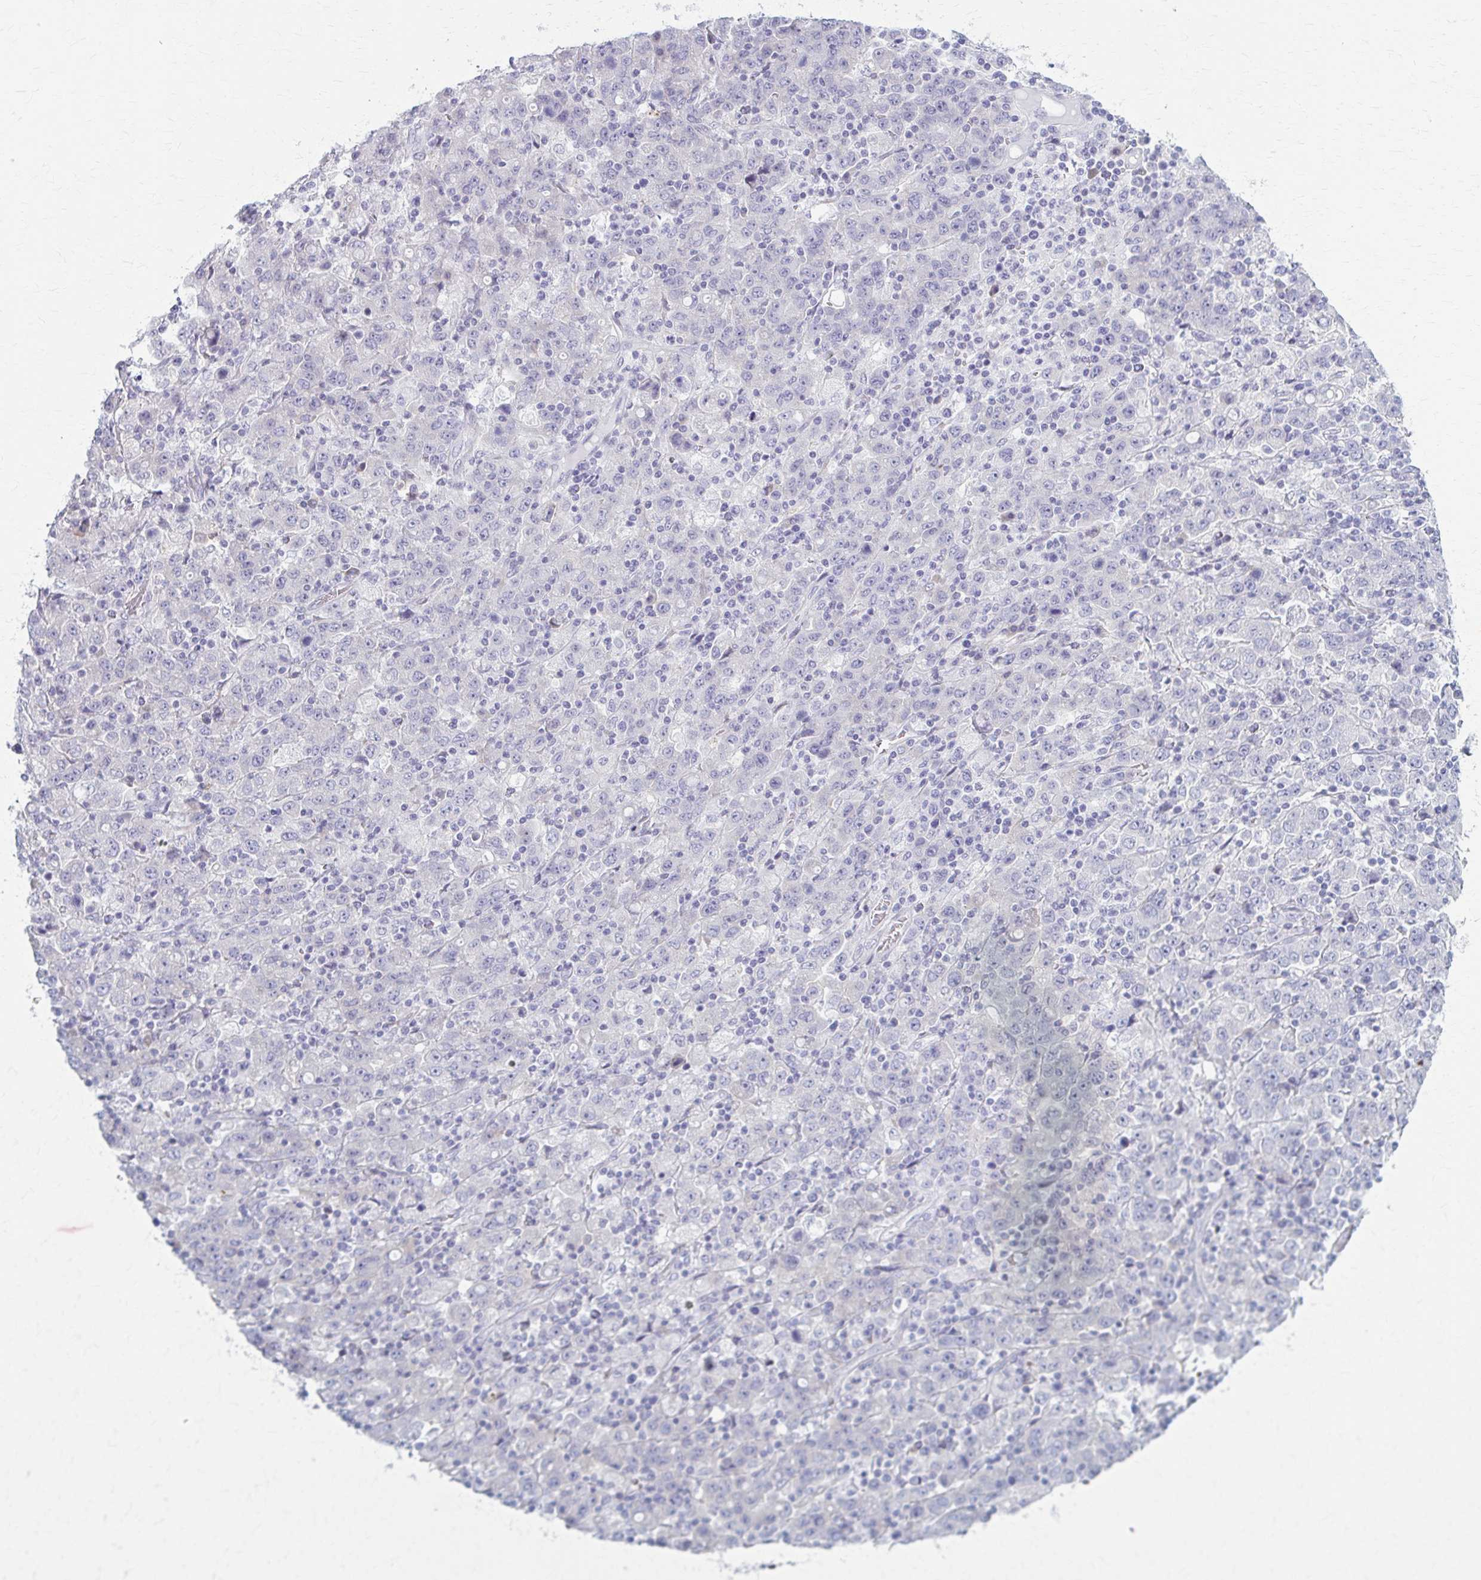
{"staining": {"intensity": "negative", "quantity": "none", "location": "none"}, "tissue": "stomach cancer", "cell_type": "Tumor cells", "image_type": "cancer", "snomed": [{"axis": "morphology", "description": "Adenocarcinoma, NOS"}, {"axis": "topography", "description": "Stomach, upper"}], "caption": "The histopathology image demonstrates no staining of tumor cells in stomach cancer.", "gene": "PRKRA", "patient": {"sex": "male", "age": 69}}